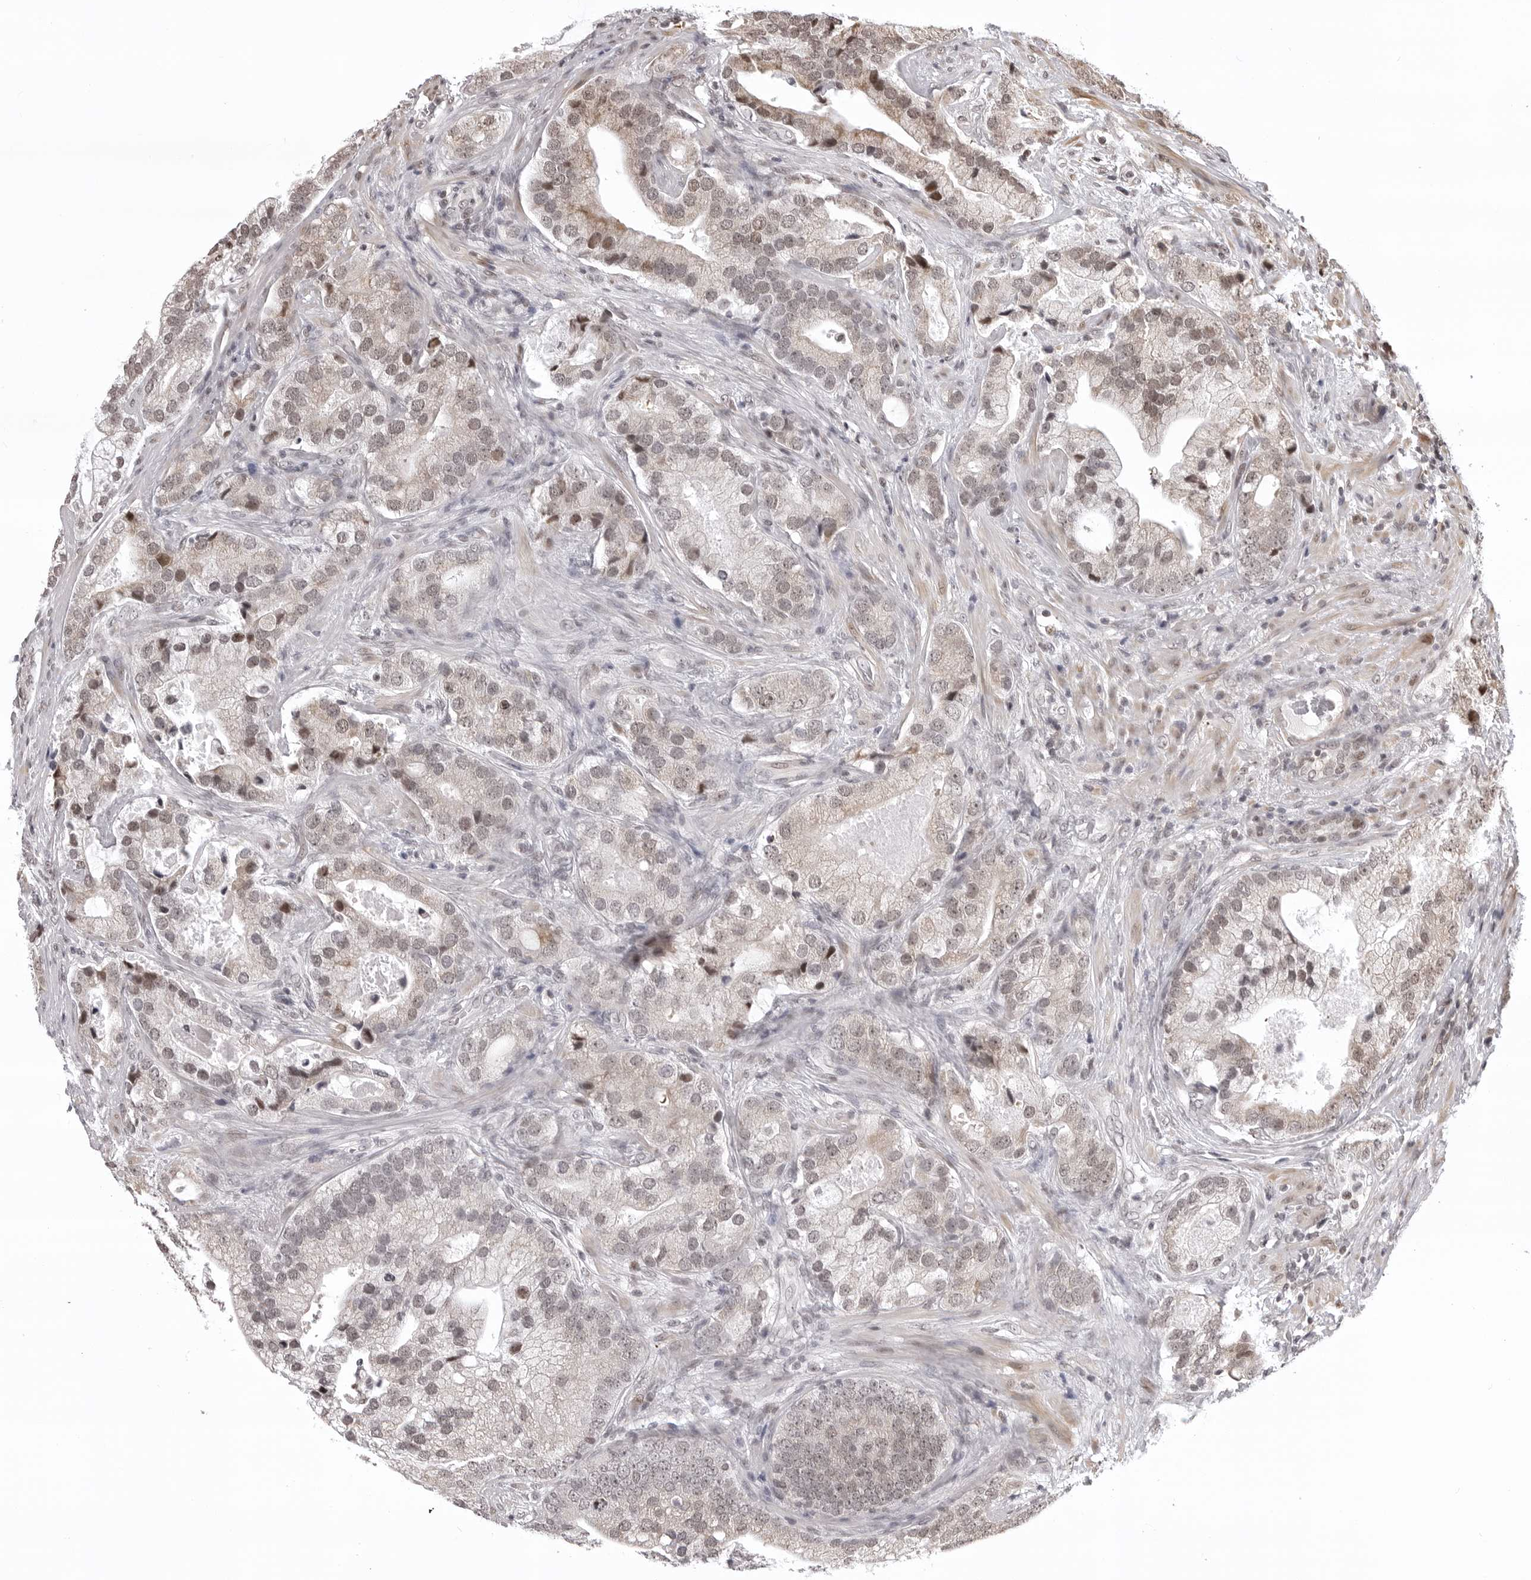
{"staining": {"intensity": "moderate", "quantity": "<25%", "location": "cytoplasmic/membranous,nuclear"}, "tissue": "prostate cancer", "cell_type": "Tumor cells", "image_type": "cancer", "snomed": [{"axis": "morphology", "description": "Adenocarcinoma, High grade"}, {"axis": "topography", "description": "Prostate"}], "caption": "Brown immunohistochemical staining in human high-grade adenocarcinoma (prostate) shows moderate cytoplasmic/membranous and nuclear positivity in about <25% of tumor cells.", "gene": "PHF3", "patient": {"sex": "male", "age": 70}}